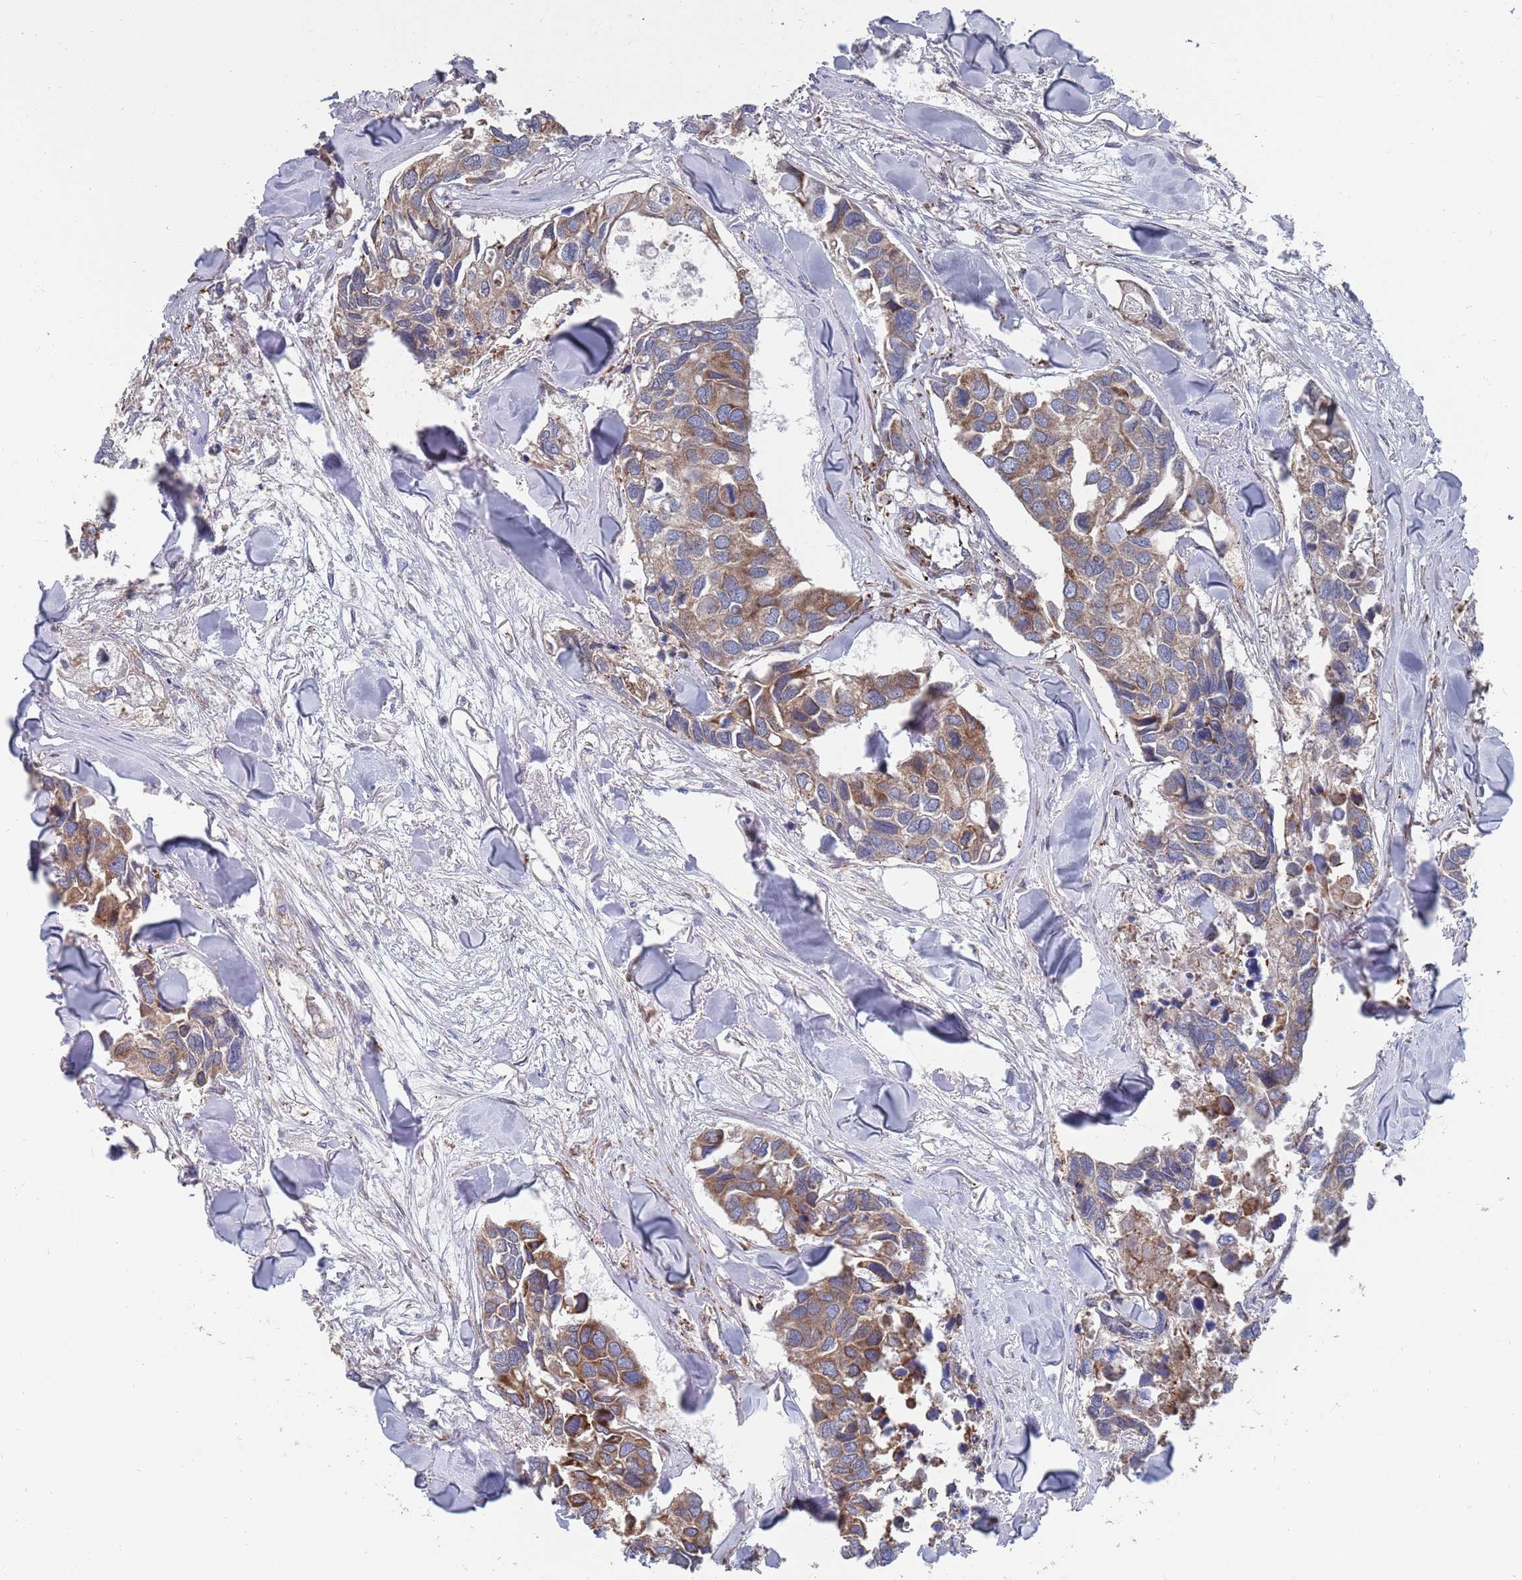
{"staining": {"intensity": "moderate", "quantity": "25%-75%", "location": "cytoplasmic/membranous"}, "tissue": "breast cancer", "cell_type": "Tumor cells", "image_type": "cancer", "snomed": [{"axis": "morphology", "description": "Duct carcinoma"}, {"axis": "topography", "description": "Breast"}], "caption": "Human breast cancer stained with a brown dye exhibits moderate cytoplasmic/membranous positive positivity in approximately 25%-75% of tumor cells.", "gene": "GID8", "patient": {"sex": "female", "age": 83}}